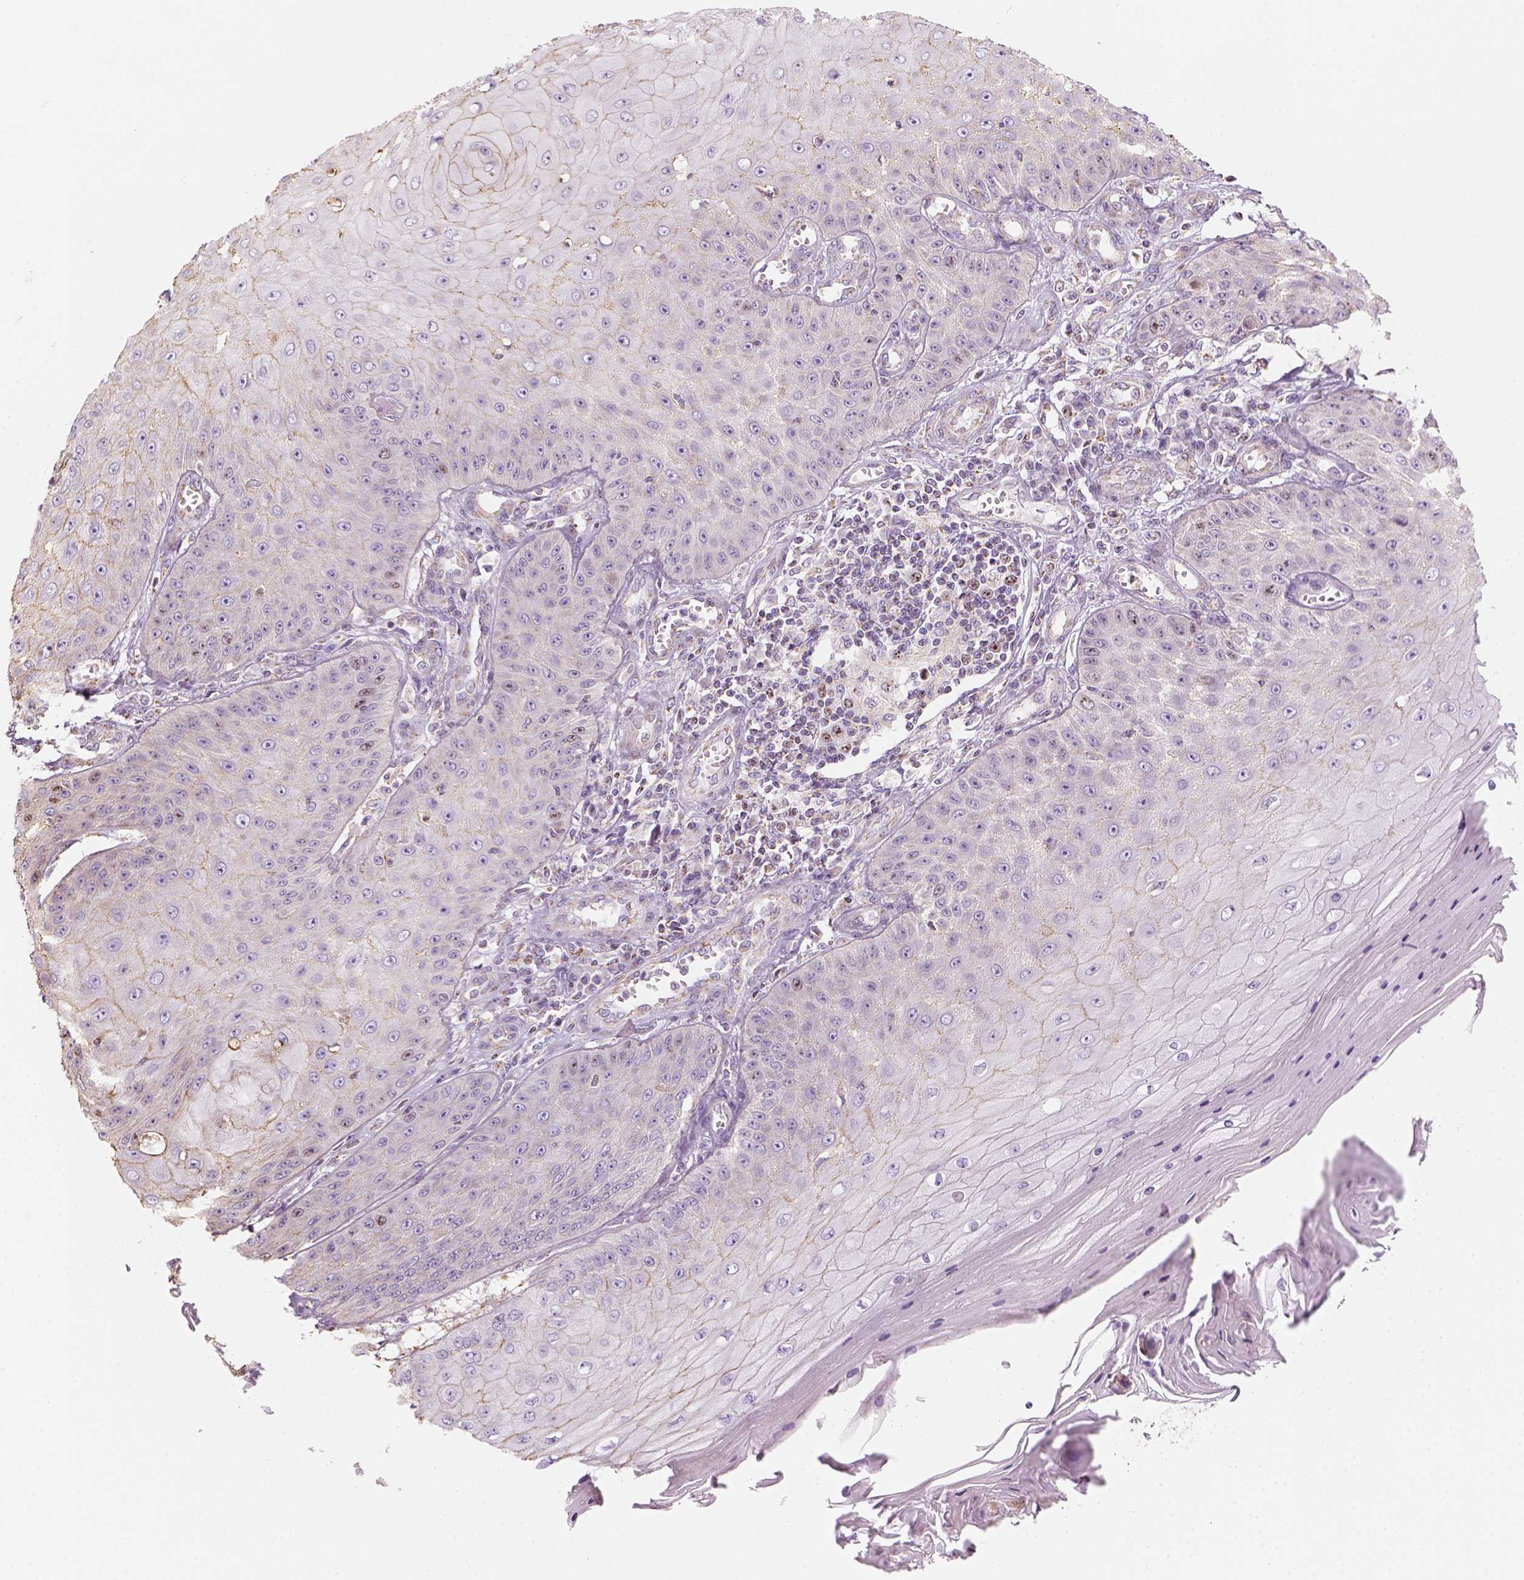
{"staining": {"intensity": "weak", "quantity": ">75%", "location": "cytoplasmic/membranous,nuclear"}, "tissue": "skin cancer", "cell_type": "Tumor cells", "image_type": "cancer", "snomed": [{"axis": "morphology", "description": "Squamous cell carcinoma, NOS"}, {"axis": "topography", "description": "Skin"}], "caption": "About >75% of tumor cells in human skin cancer (squamous cell carcinoma) display weak cytoplasmic/membranous and nuclear protein staining as visualized by brown immunohistochemical staining.", "gene": "LCA5", "patient": {"sex": "male", "age": 70}}